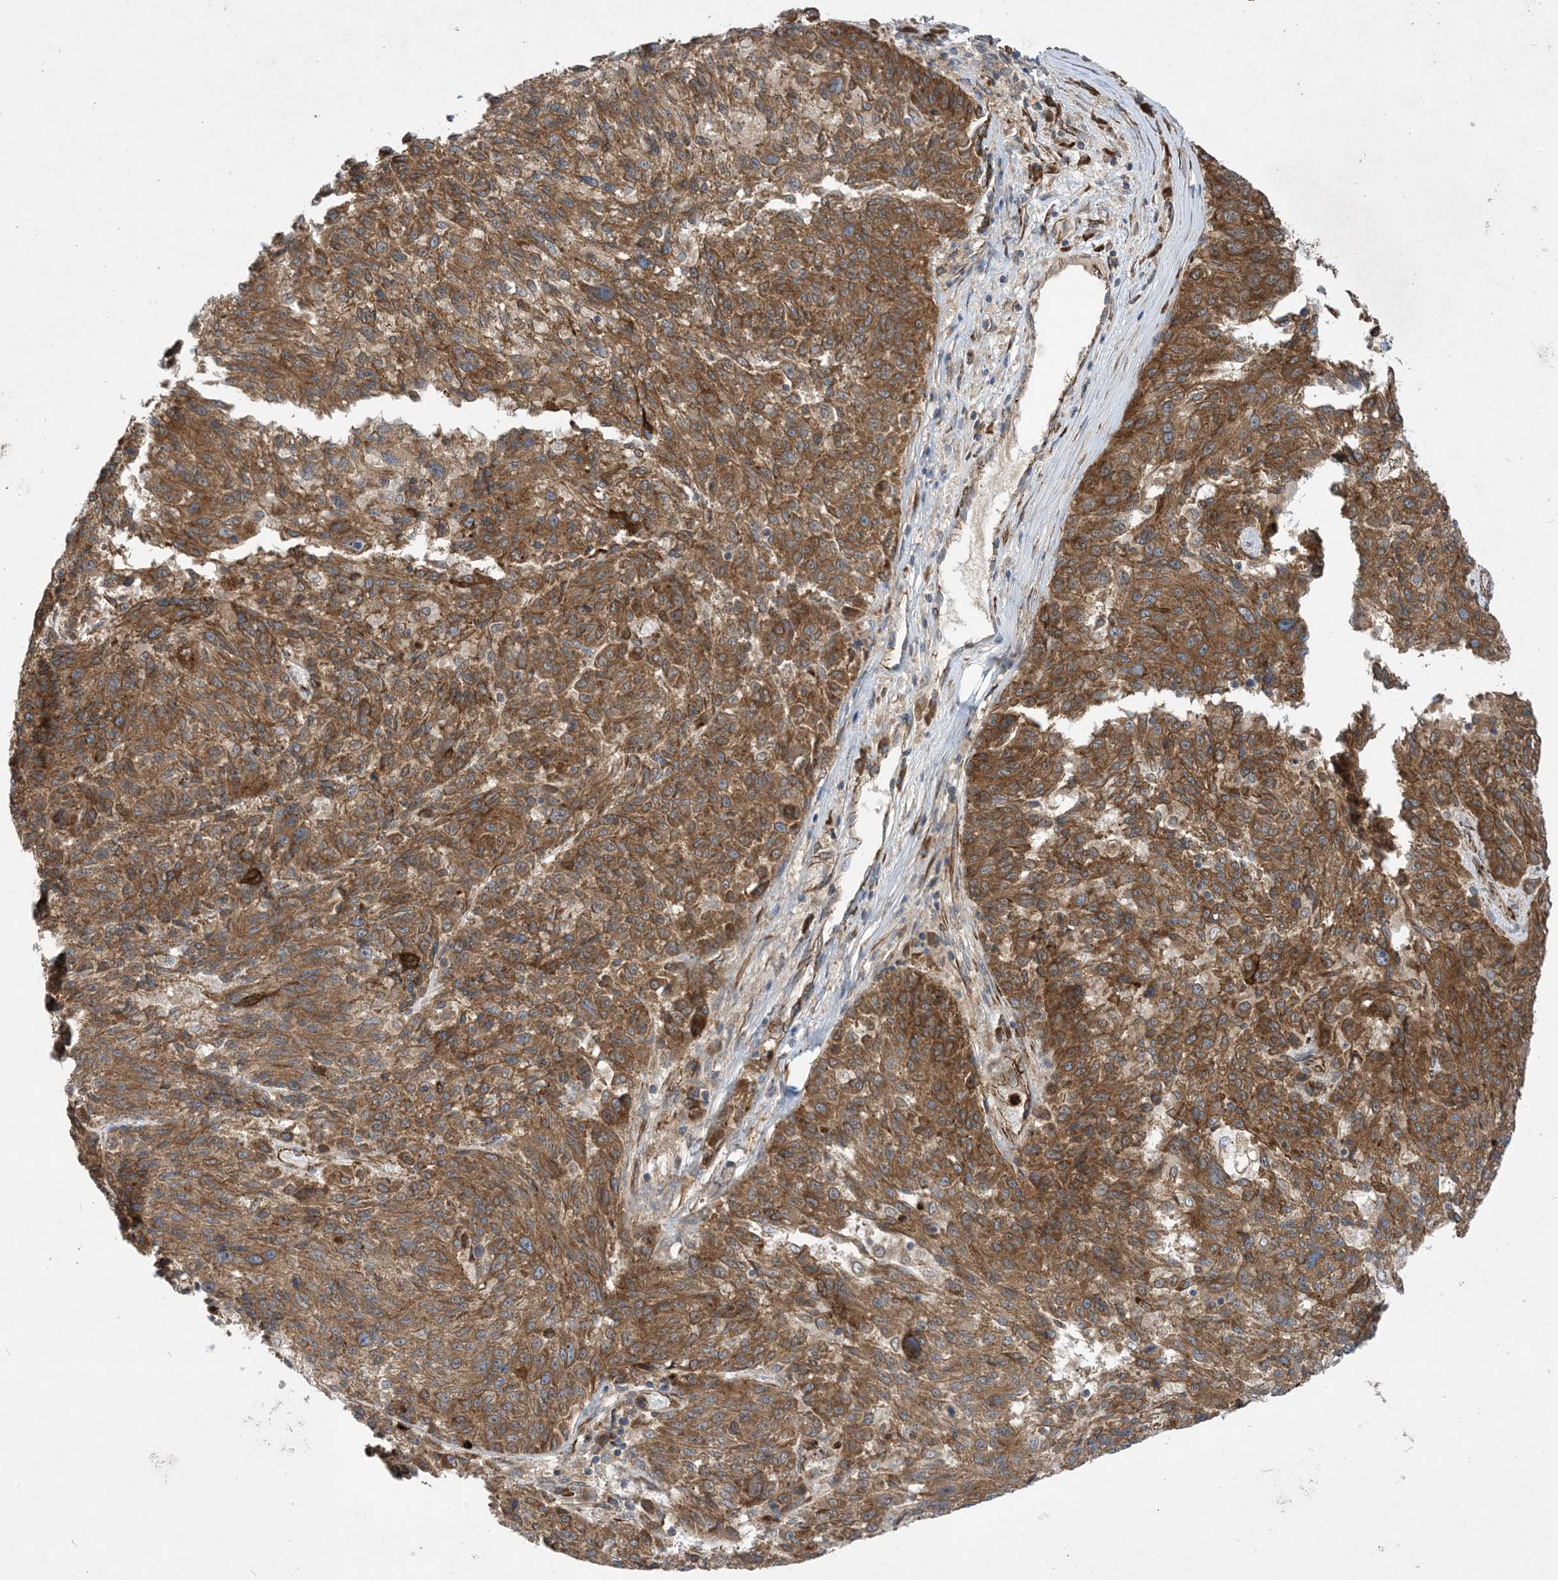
{"staining": {"intensity": "moderate", "quantity": ">75%", "location": "cytoplasmic/membranous"}, "tissue": "melanoma", "cell_type": "Tumor cells", "image_type": "cancer", "snomed": [{"axis": "morphology", "description": "Malignant melanoma, NOS"}, {"axis": "topography", "description": "Skin"}], "caption": "This is a histology image of immunohistochemistry staining of melanoma, which shows moderate expression in the cytoplasmic/membranous of tumor cells.", "gene": "OTOP1", "patient": {"sex": "male", "age": 53}}